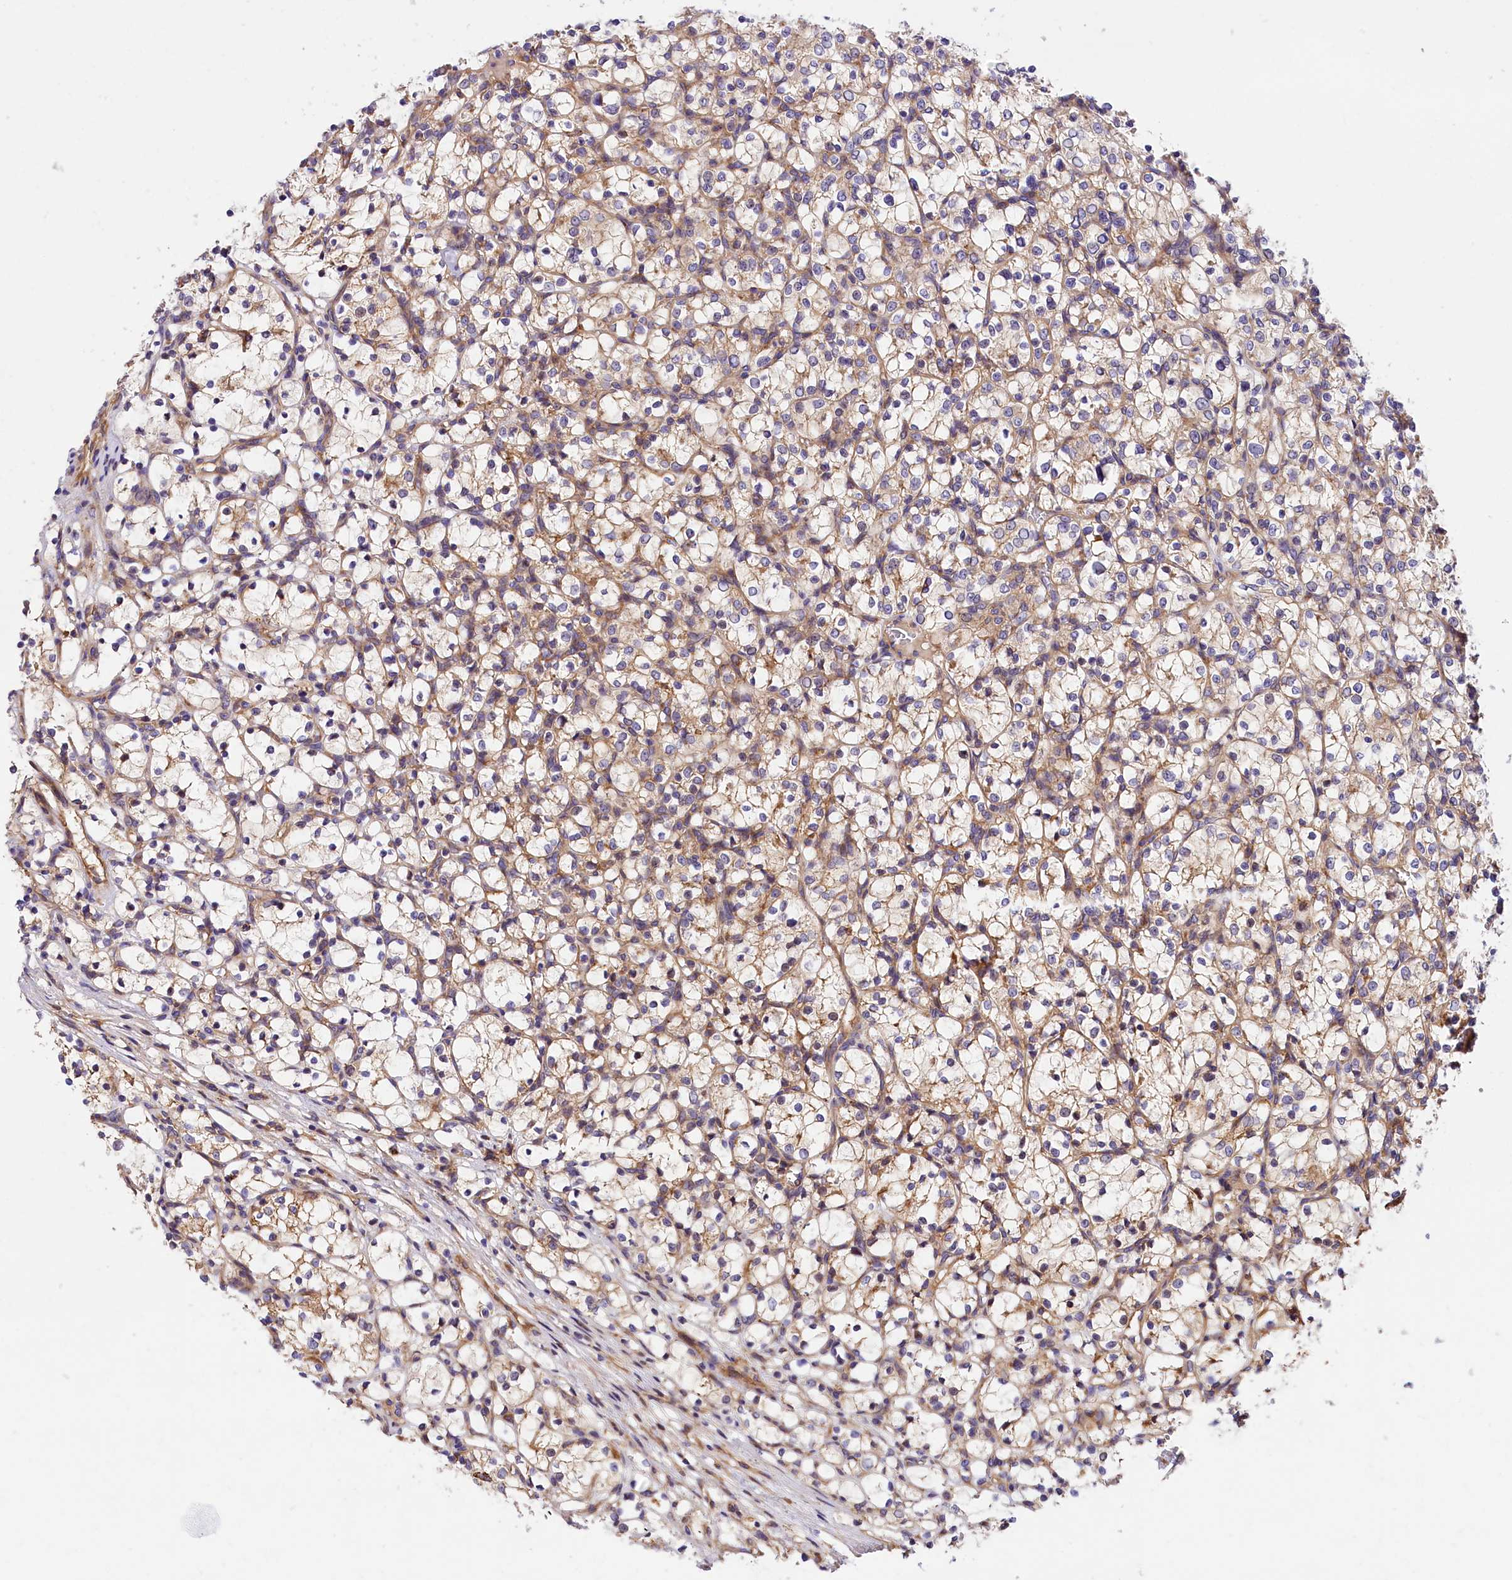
{"staining": {"intensity": "weak", "quantity": "<25%", "location": "cytoplasmic/membranous"}, "tissue": "renal cancer", "cell_type": "Tumor cells", "image_type": "cancer", "snomed": [{"axis": "morphology", "description": "Adenocarcinoma, NOS"}, {"axis": "topography", "description": "Kidney"}], "caption": "This is a histopathology image of immunohistochemistry staining of renal adenocarcinoma, which shows no positivity in tumor cells.", "gene": "ARMC6", "patient": {"sex": "female", "age": 69}}